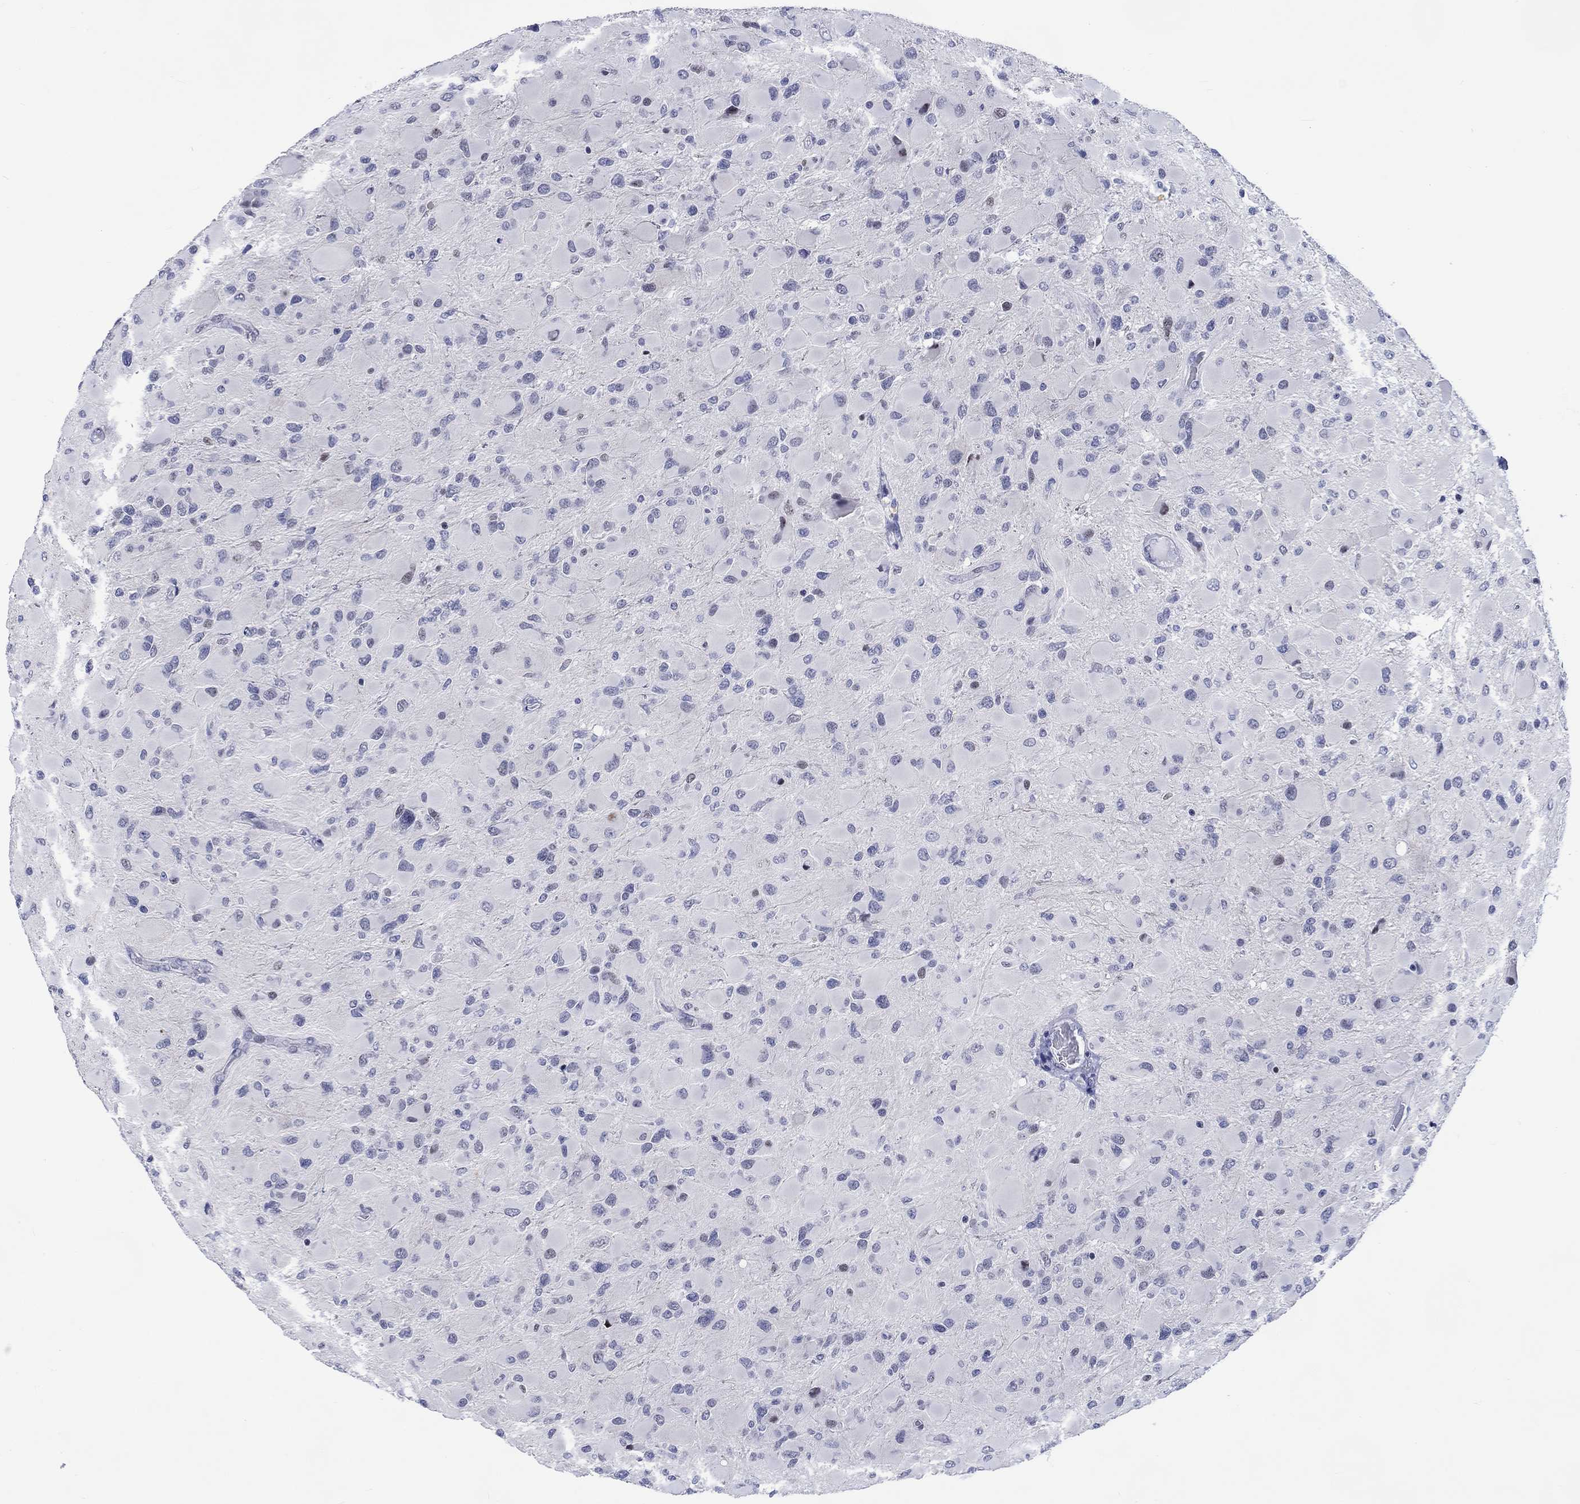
{"staining": {"intensity": "negative", "quantity": "none", "location": "none"}, "tissue": "glioma", "cell_type": "Tumor cells", "image_type": "cancer", "snomed": [{"axis": "morphology", "description": "Glioma, malignant, High grade"}, {"axis": "topography", "description": "Cerebral cortex"}], "caption": "The image shows no significant staining in tumor cells of glioma.", "gene": "CDCA2", "patient": {"sex": "female", "age": 36}}